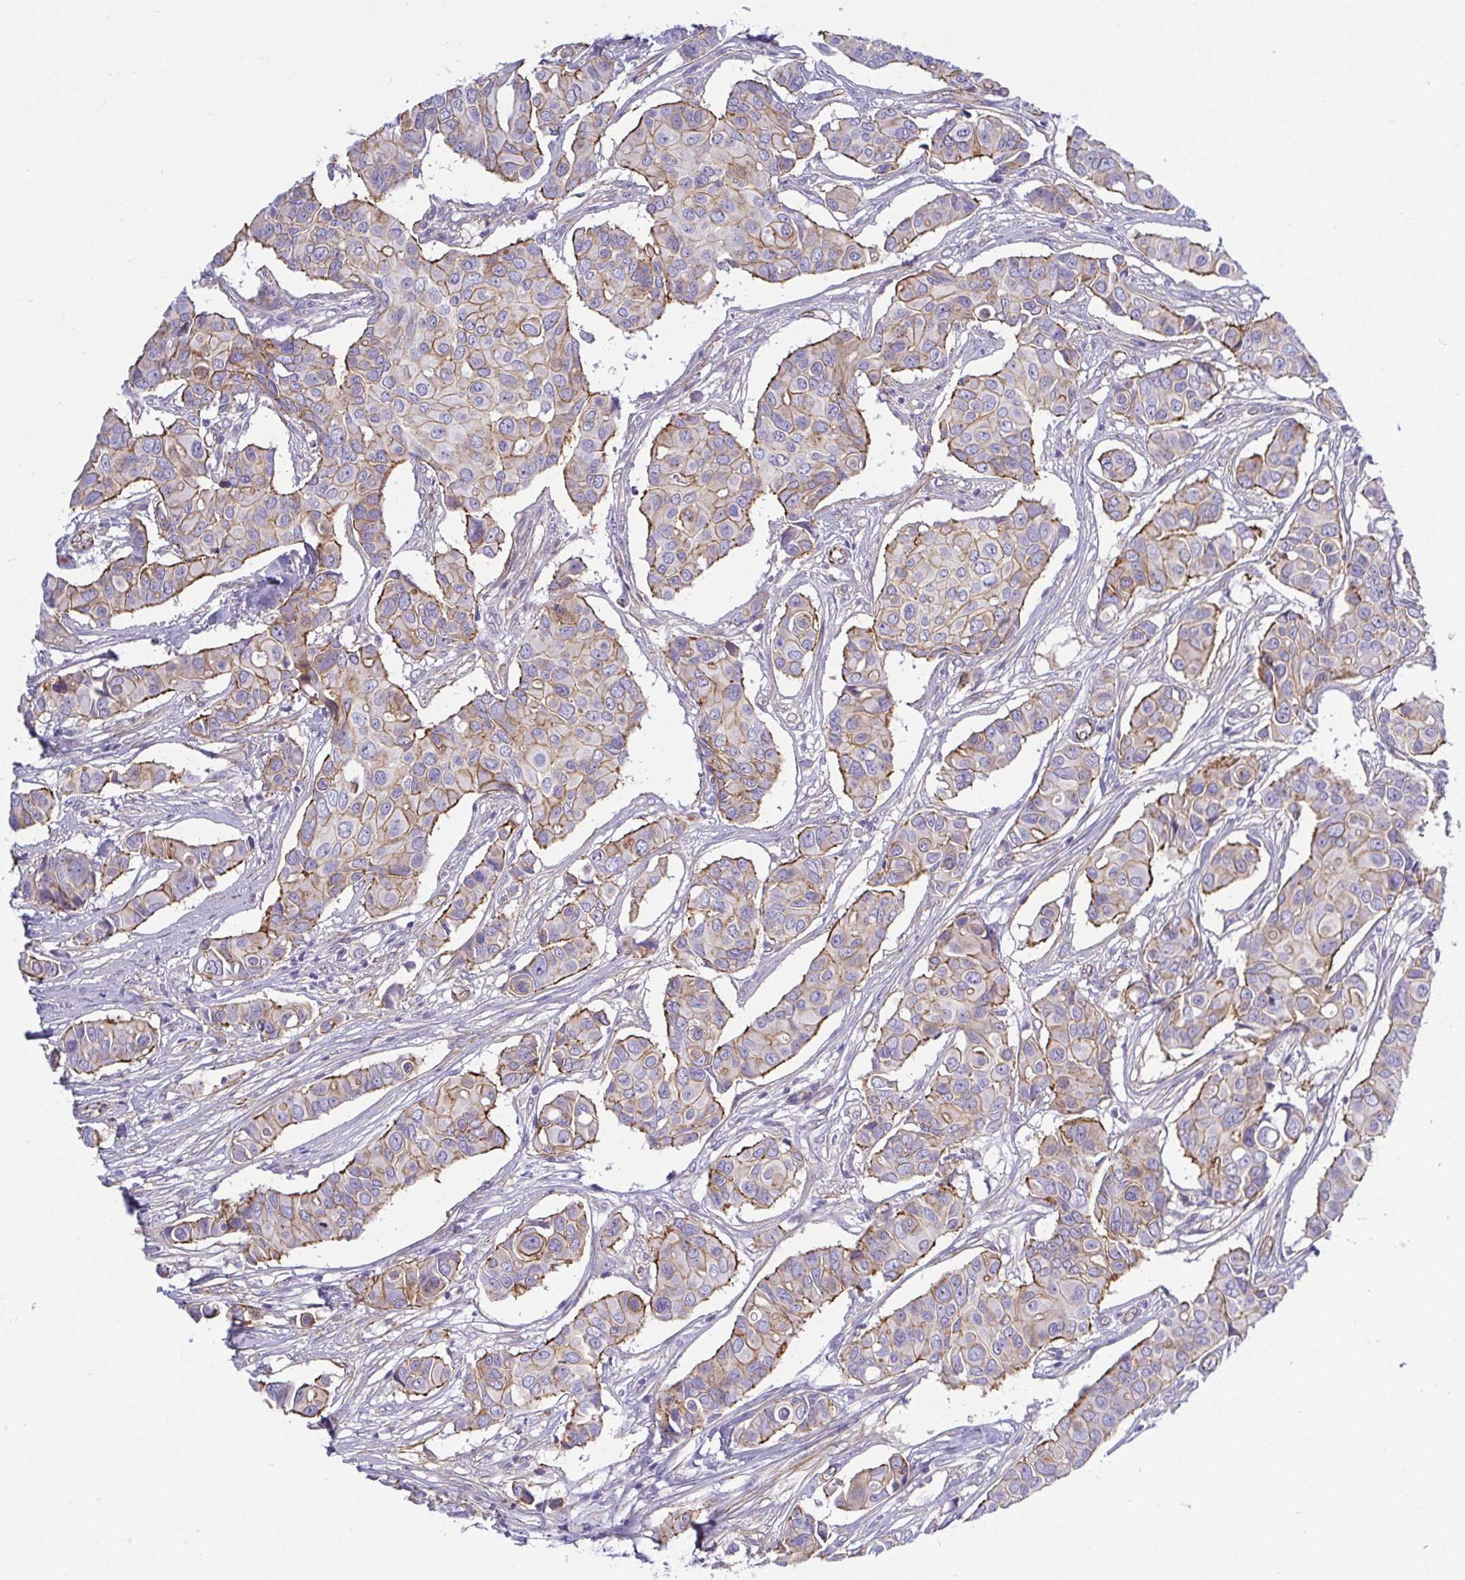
{"staining": {"intensity": "weak", "quantity": "25%-75%", "location": "cytoplasmic/membranous"}, "tissue": "breast cancer", "cell_type": "Tumor cells", "image_type": "cancer", "snomed": [{"axis": "morphology", "description": "Normal tissue, NOS"}, {"axis": "morphology", "description": "Duct carcinoma"}, {"axis": "topography", "description": "Skin"}, {"axis": "topography", "description": "Breast"}], "caption": "This image demonstrates breast cancer stained with immunohistochemistry (IHC) to label a protein in brown. The cytoplasmic/membranous of tumor cells show weak positivity for the protein. Nuclei are counter-stained blue.", "gene": "LIMA1", "patient": {"sex": "female", "age": 54}}